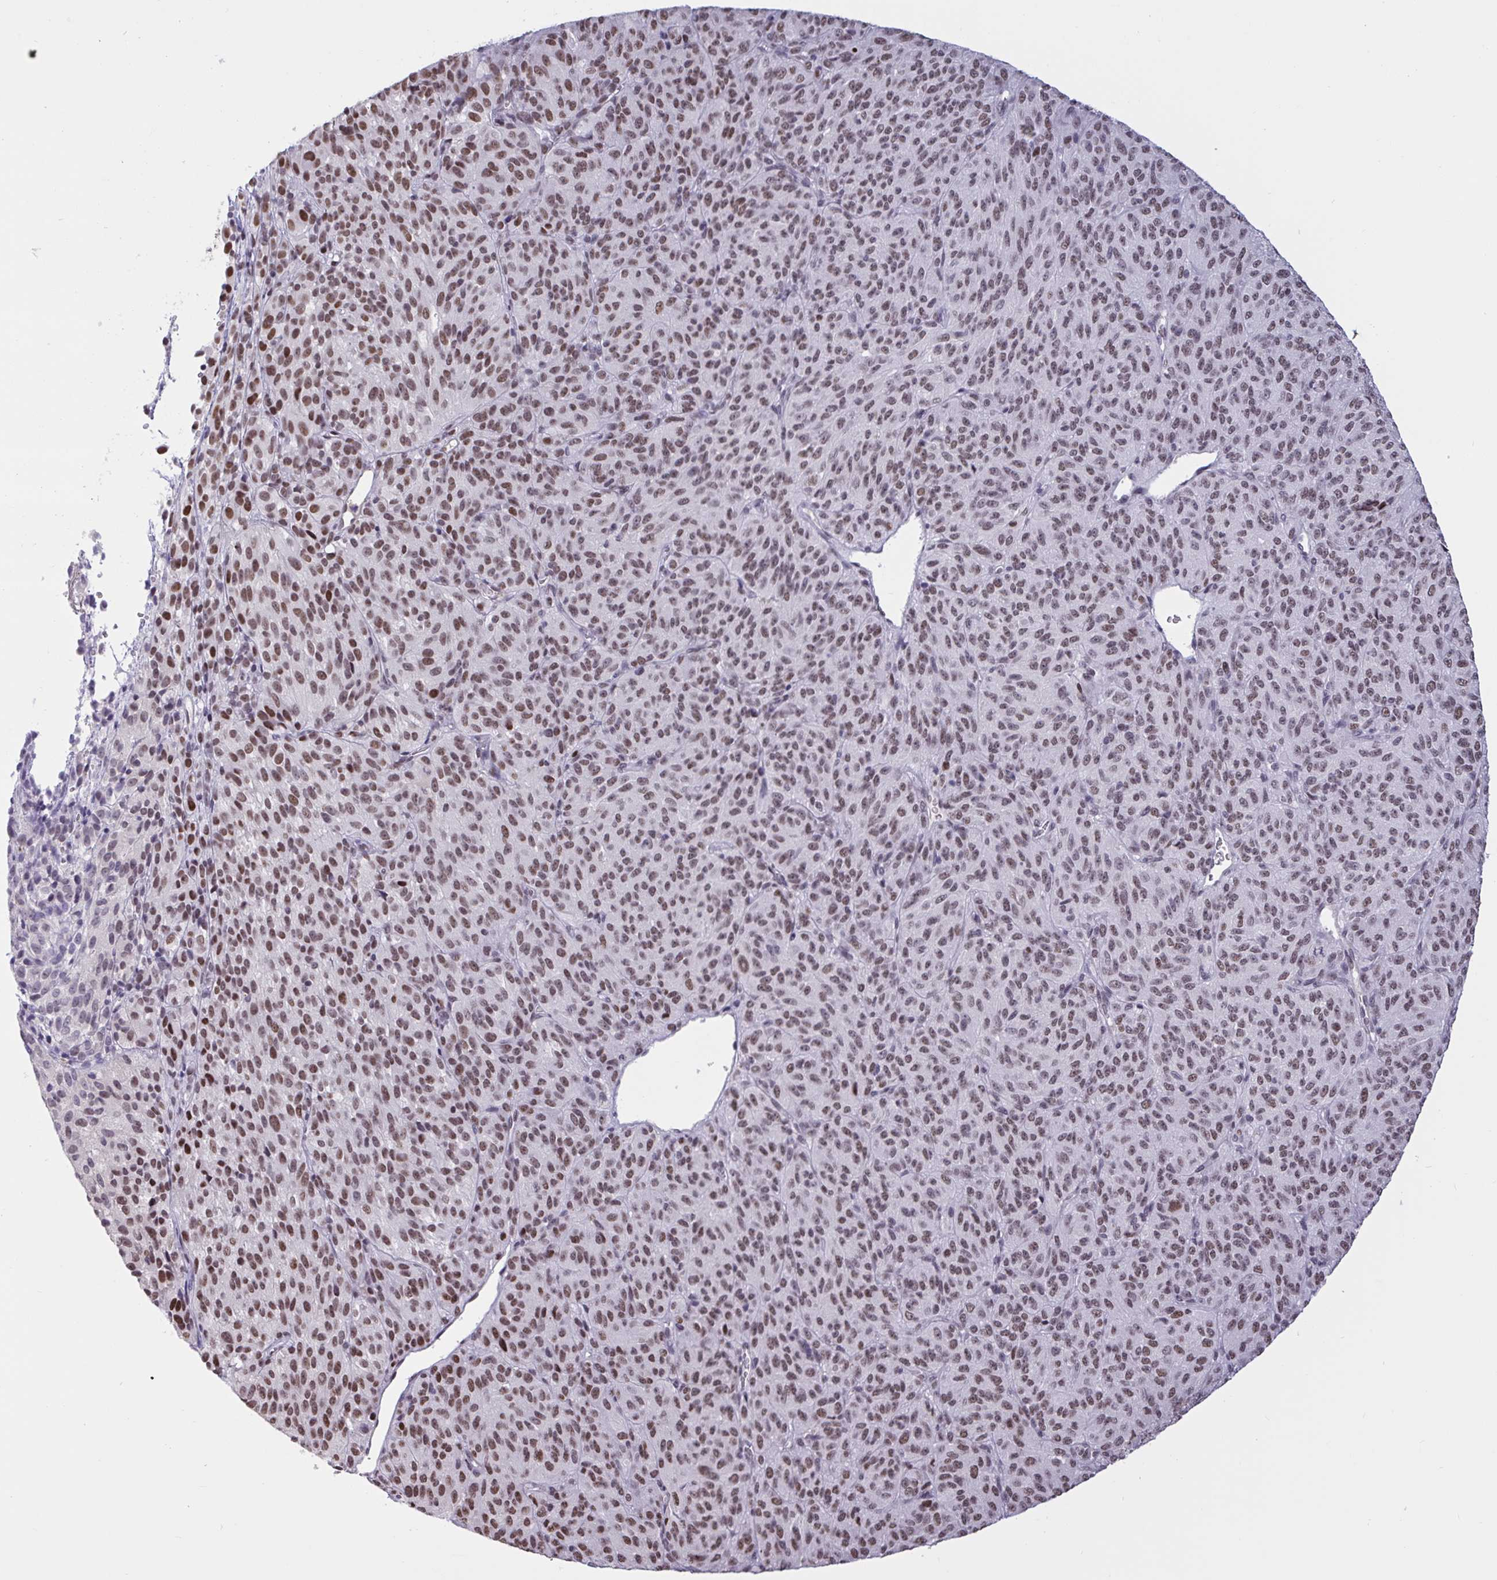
{"staining": {"intensity": "moderate", "quantity": "25%-75%", "location": "nuclear"}, "tissue": "melanoma", "cell_type": "Tumor cells", "image_type": "cancer", "snomed": [{"axis": "morphology", "description": "Malignant melanoma, Metastatic site"}, {"axis": "topography", "description": "Brain"}], "caption": "Human melanoma stained with a brown dye demonstrates moderate nuclear positive expression in about 25%-75% of tumor cells.", "gene": "CBFA2T2", "patient": {"sex": "female", "age": 56}}